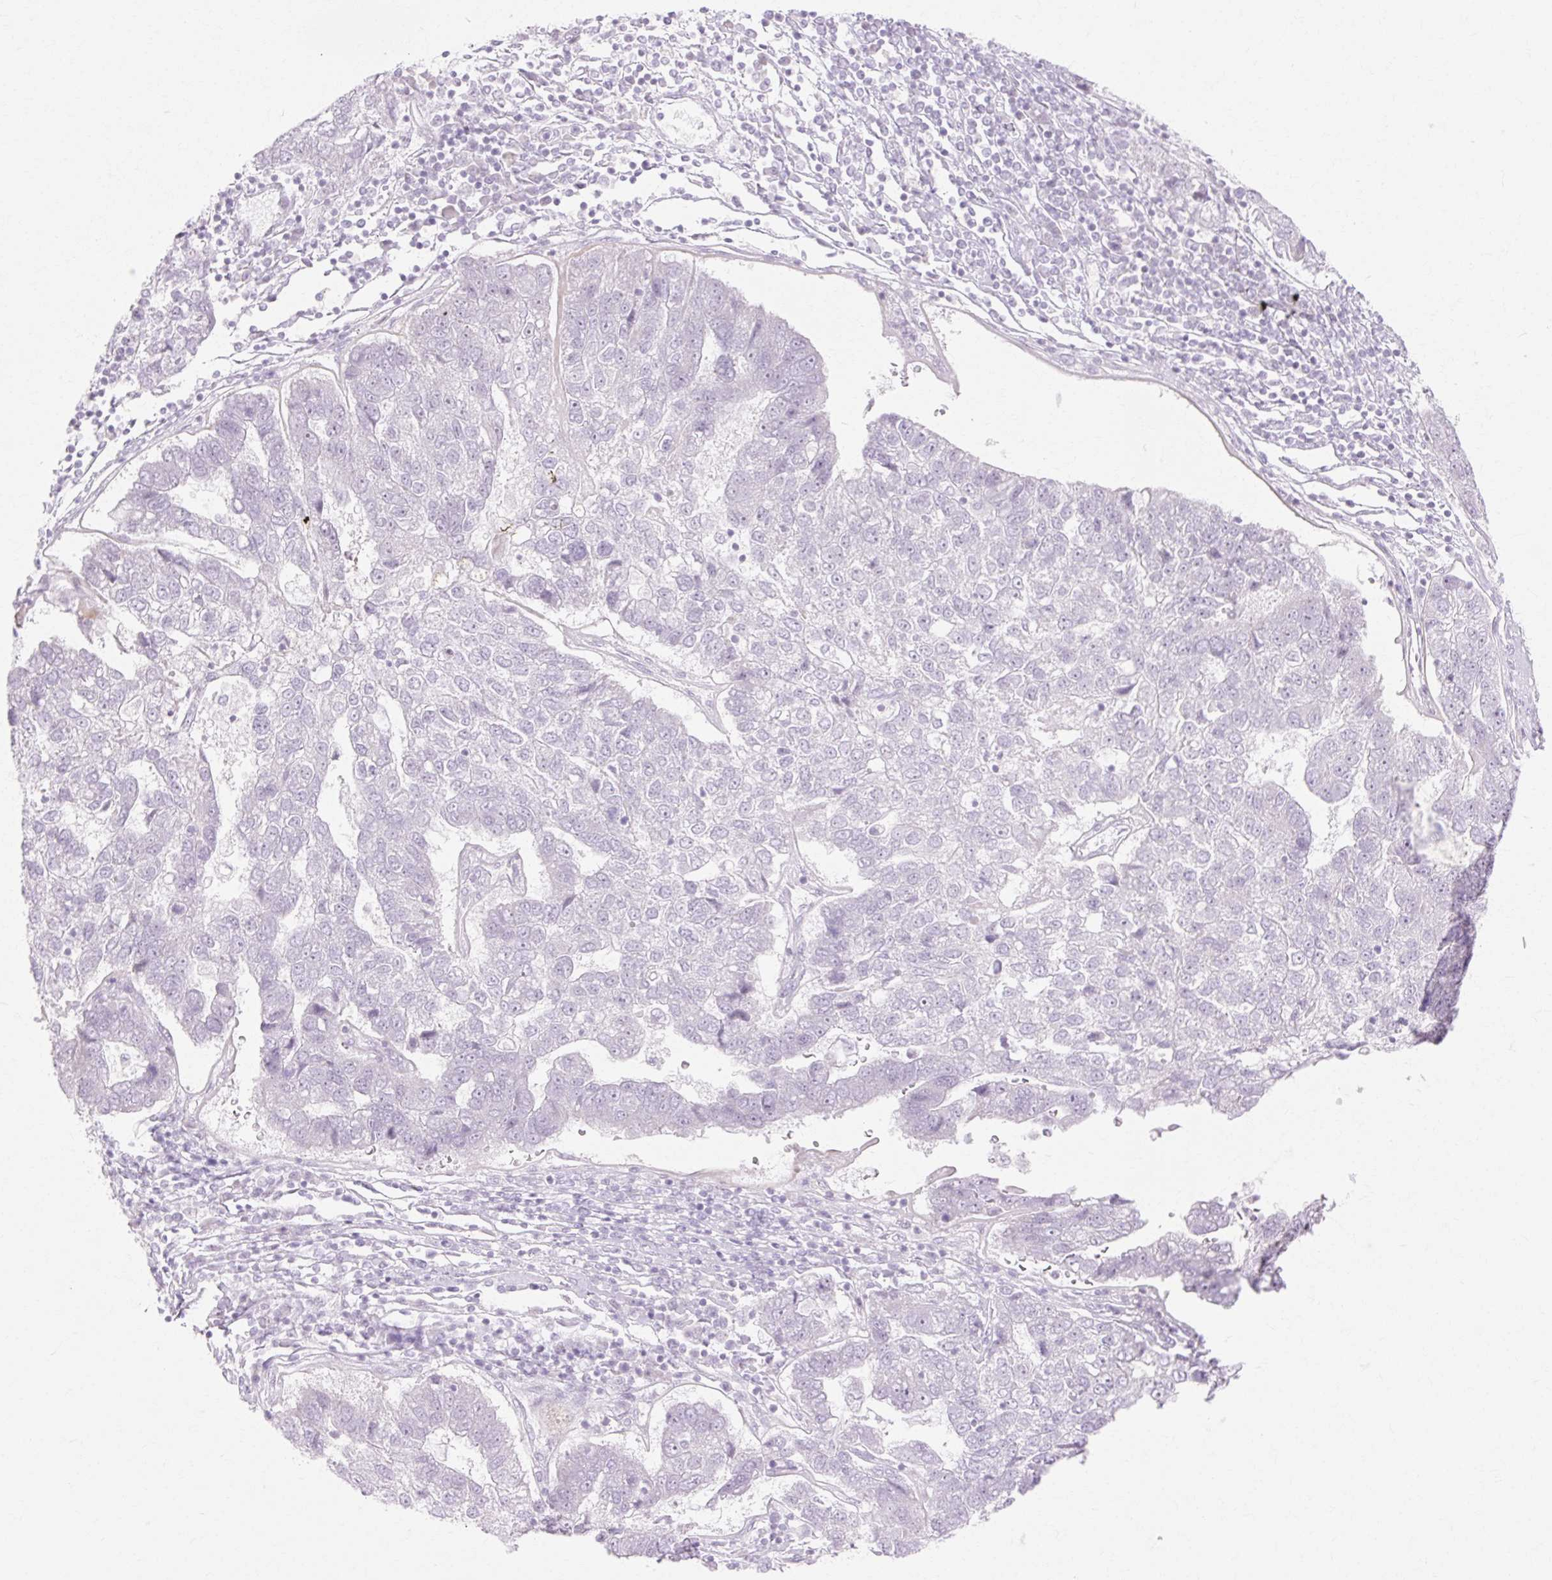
{"staining": {"intensity": "negative", "quantity": "none", "location": "none"}, "tissue": "pancreatic cancer", "cell_type": "Tumor cells", "image_type": "cancer", "snomed": [{"axis": "morphology", "description": "Adenocarcinoma, NOS"}, {"axis": "topography", "description": "Pancreas"}], "caption": "IHC of pancreatic cancer (adenocarcinoma) shows no expression in tumor cells.", "gene": "C3orf49", "patient": {"sex": "female", "age": 61}}